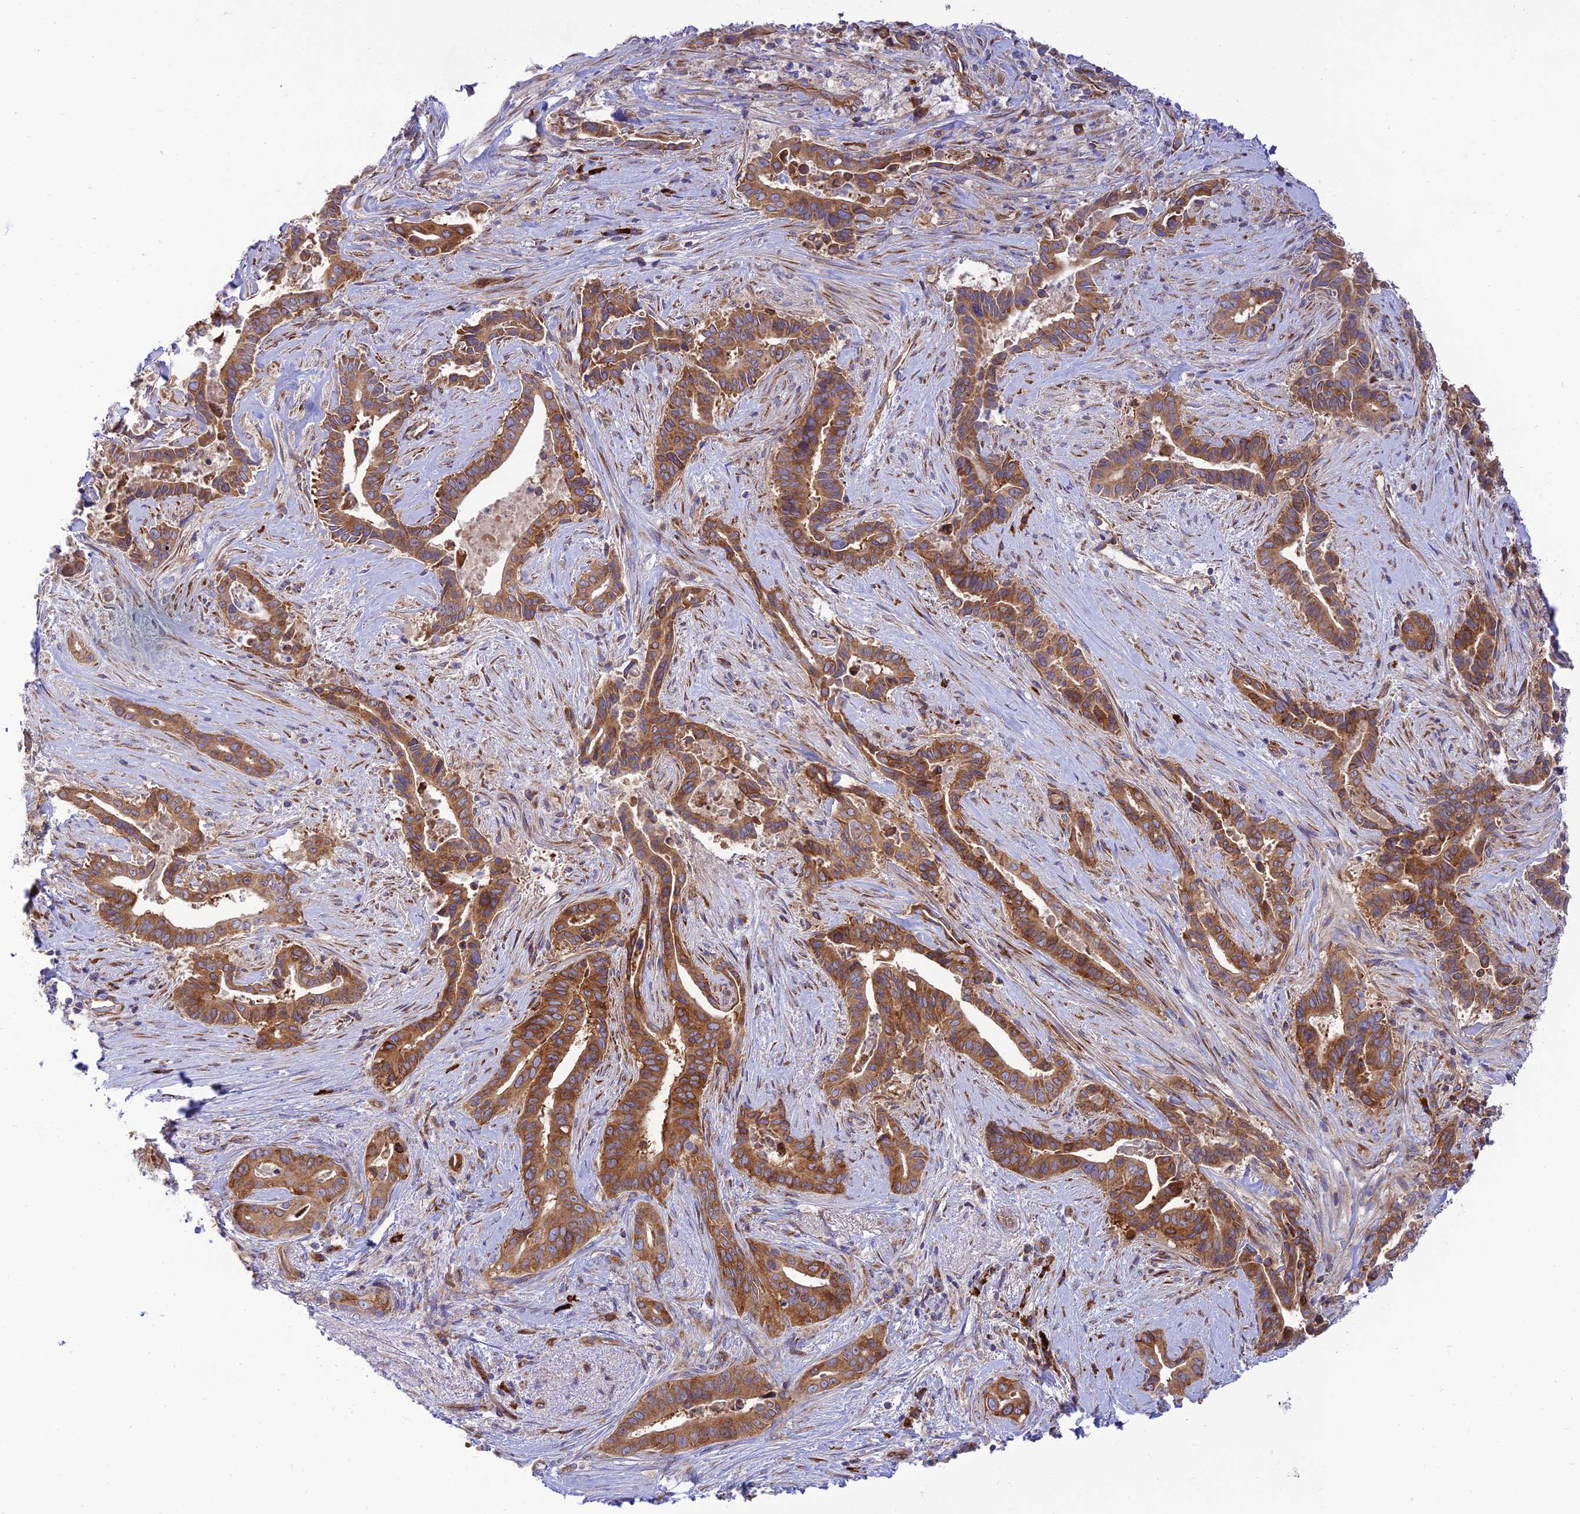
{"staining": {"intensity": "moderate", "quantity": ">75%", "location": "cytoplasmic/membranous"}, "tissue": "pancreatic cancer", "cell_type": "Tumor cells", "image_type": "cancer", "snomed": [{"axis": "morphology", "description": "Adenocarcinoma, NOS"}, {"axis": "topography", "description": "Pancreas"}], "caption": "The micrograph reveals immunohistochemical staining of adenocarcinoma (pancreatic). There is moderate cytoplasmic/membranous positivity is seen in about >75% of tumor cells.", "gene": "PIMREG", "patient": {"sex": "female", "age": 77}}